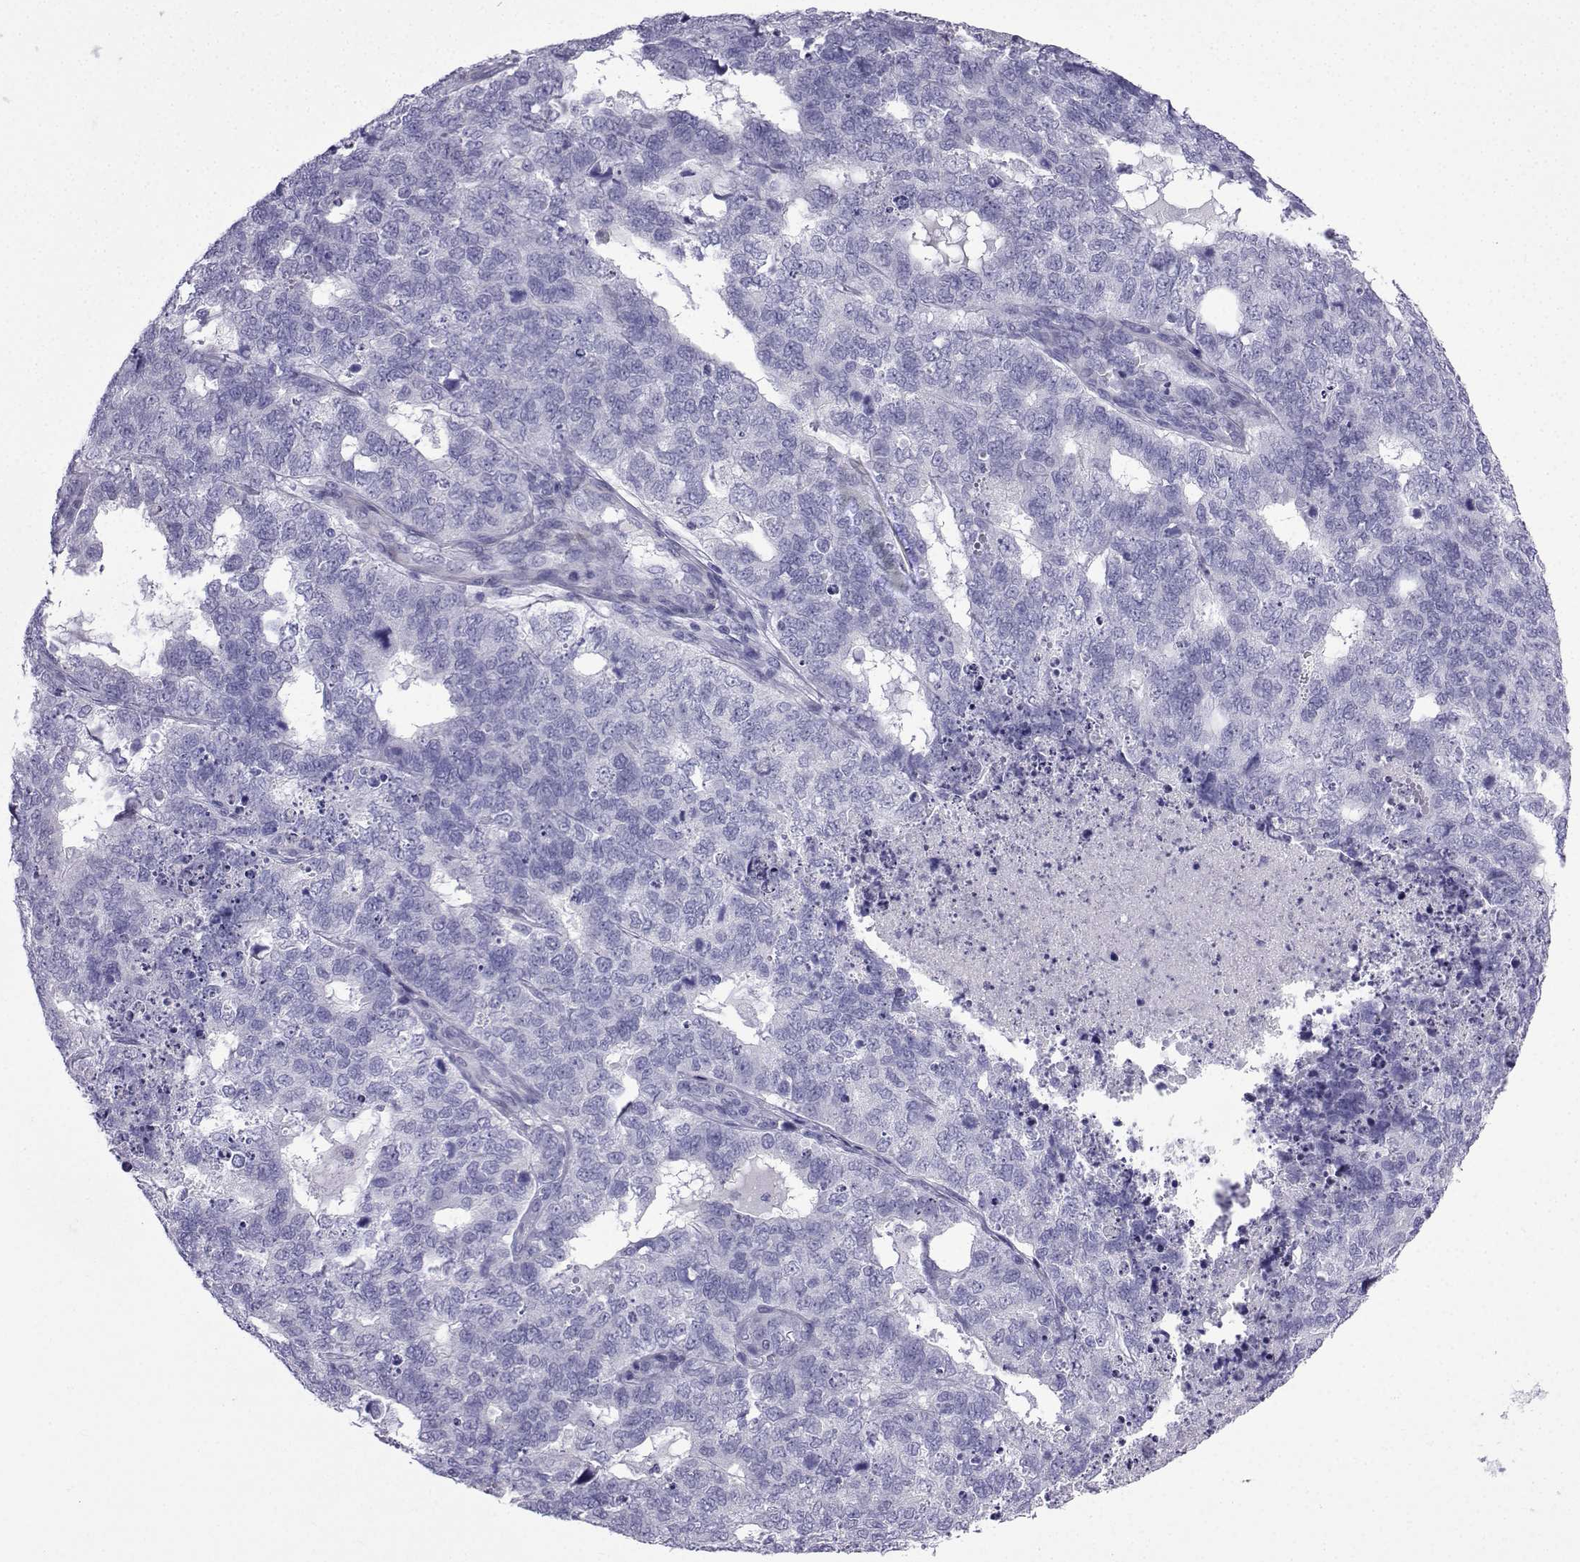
{"staining": {"intensity": "negative", "quantity": "none", "location": "none"}, "tissue": "cervical cancer", "cell_type": "Tumor cells", "image_type": "cancer", "snomed": [{"axis": "morphology", "description": "Squamous cell carcinoma, NOS"}, {"axis": "topography", "description": "Cervix"}], "caption": "IHC histopathology image of neoplastic tissue: squamous cell carcinoma (cervical) stained with DAB exhibits no significant protein positivity in tumor cells.", "gene": "KCNF1", "patient": {"sex": "female", "age": 63}}